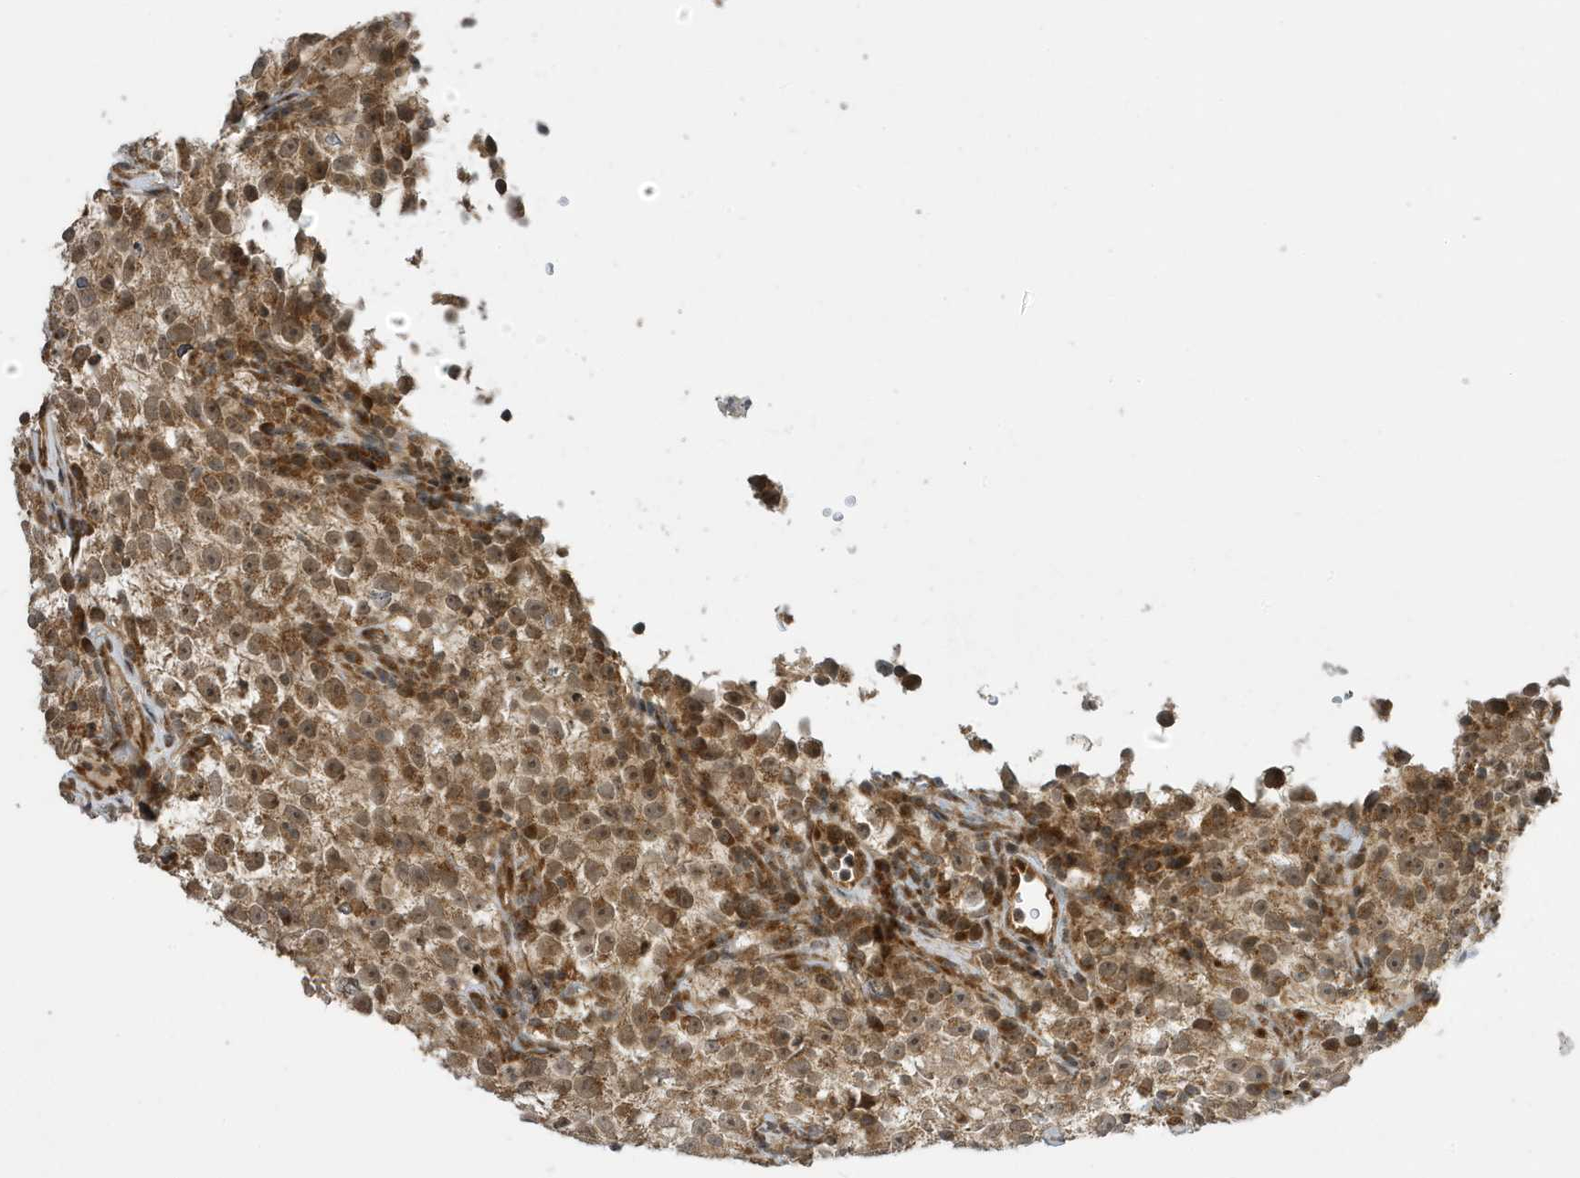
{"staining": {"intensity": "moderate", "quantity": ">75%", "location": "cytoplasmic/membranous,nuclear"}, "tissue": "testis cancer", "cell_type": "Tumor cells", "image_type": "cancer", "snomed": [{"axis": "morphology", "description": "Seminoma, NOS"}, {"axis": "topography", "description": "Testis"}], "caption": "Tumor cells display medium levels of moderate cytoplasmic/membranous and nuclear positivity in approximately >75% of cells in human testis cancer.", "gene": "NCOA7", "patient": {"sex": "male", "age": 22}}